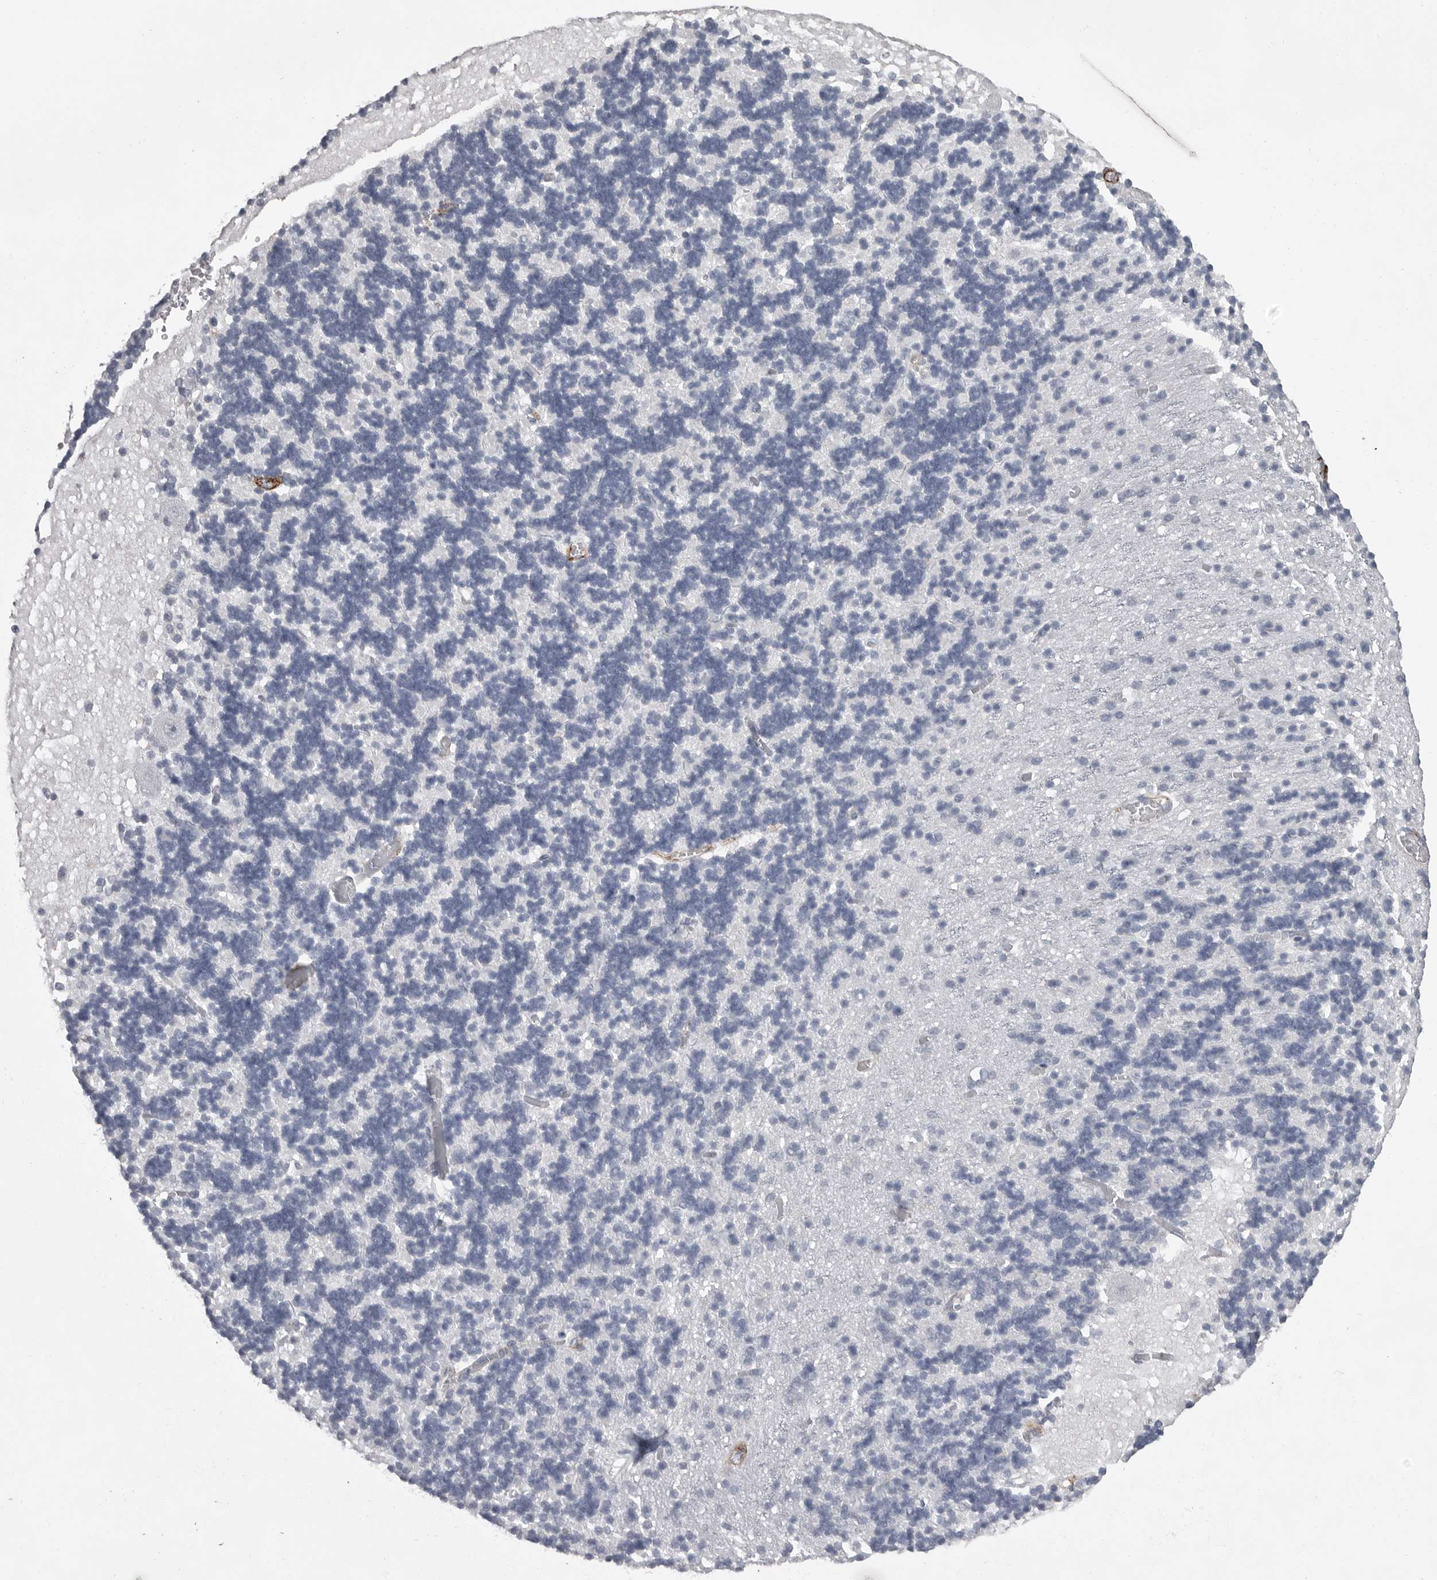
{"staining": {"intensity": "negative", "quantity": "none", "location": "none"}, "tissue": "cerebellum", "cell_type": "Cells in granular layer", "image_type": "normal", "snomed": [{"axis": "morphology", "description": "Normal tissue, NOS"}, {"axis": "topography", "description": "Cerebellum"}], "caption": "This is an immunohistochemistry (IHC) image of unremarkable cerebellum. There is no expression in cells in granular layer.", "gene": "AOC3", "patient": {"sex": "male", "age": 37}}